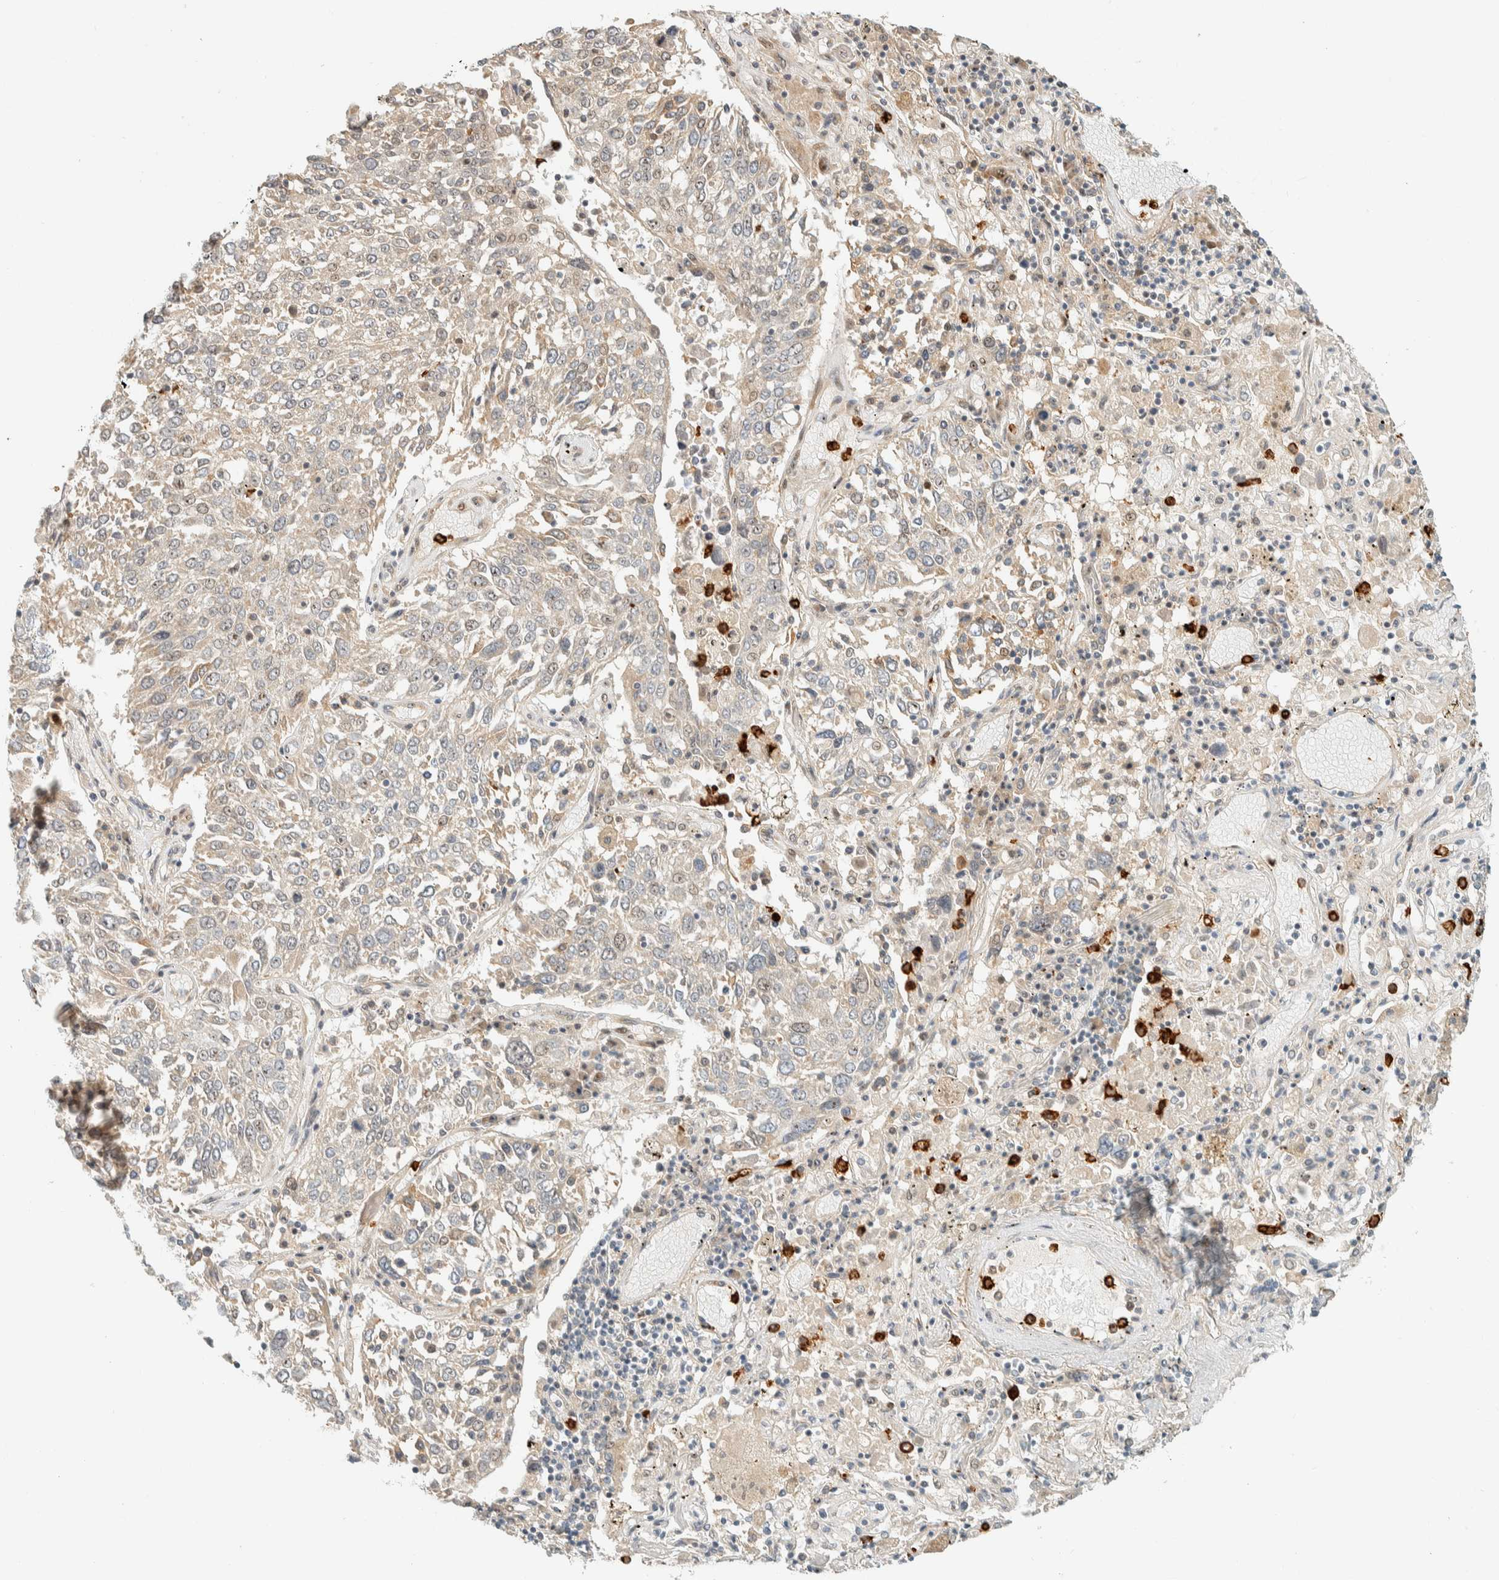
{"staining": {"intensity": "weak", "quantity": "<25%", "location": "cytoplasmic/membranous"}, "tissue": "lung cancer", "cell_type": "Tumor cells", "image_type": "cancer", "snomed": [{"axis": "morphology", "description": "Squamous cell carcinoma, NOS"}, {"axis": "topography", "description": "Lung"}], "caption": "Tumor cells are negative for brown protein staining in lung squamous cell carcinoma. Nuclei are stained in blue.", "gene": "CCDC171", "patient": {"sex": "male", "age": 65}}